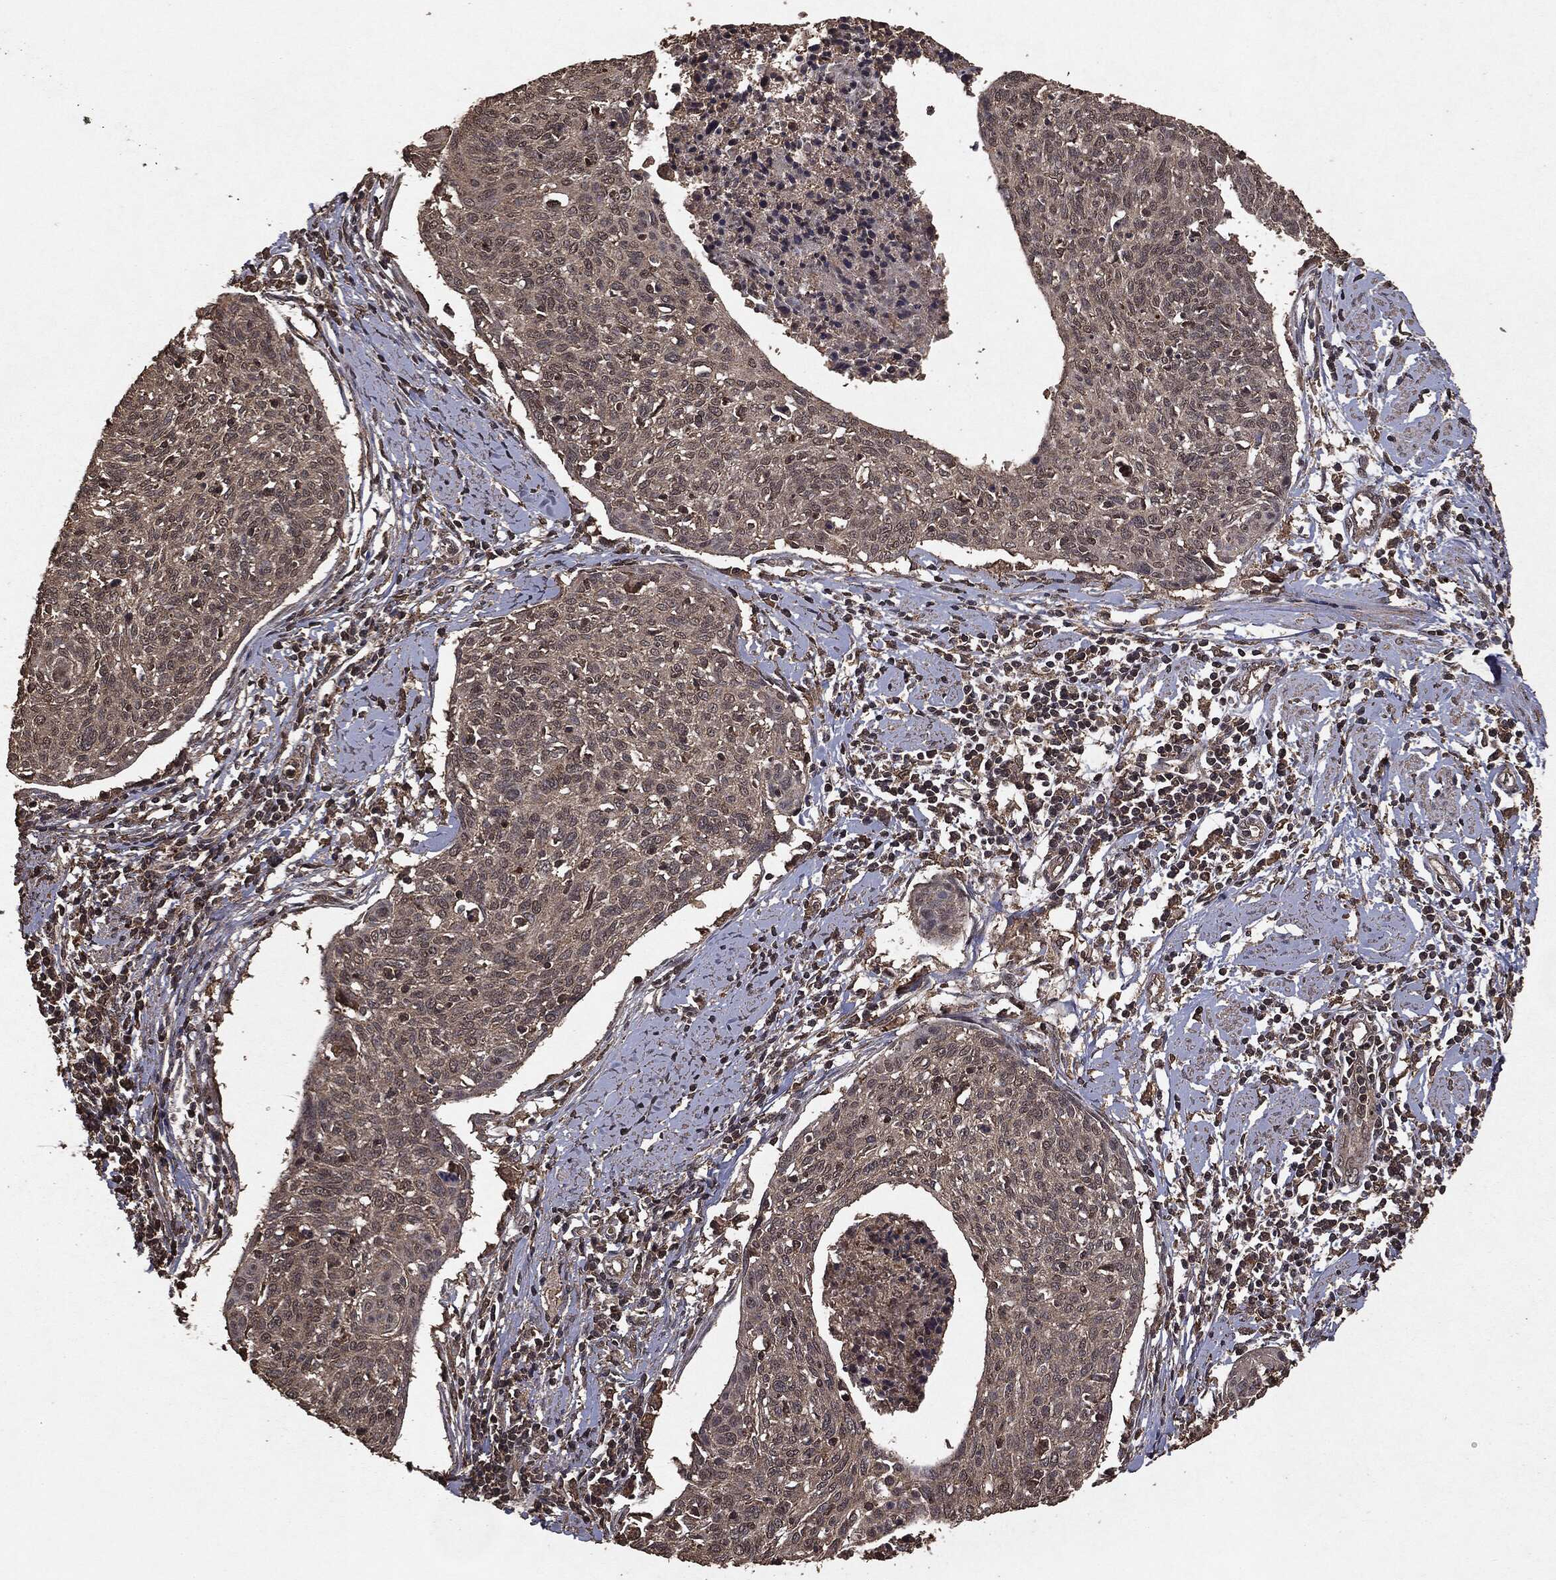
{"staining": {"intensity": "negative", "quantity": "none", "location": "none"}, "tissue": "cervical cancer", "cell_type": "Tumor cells", "image_type": "cancer", "snomed": [{"axis": "morphology", "description": "Squamous cell carcinoma, NOS"}, {"axis": "topography", "description": "Cervix"}], "caption": "Immunohistochemical staining of human cervical cancer demonstrates no significant expression in tumor cells. (Brightfield microscopy of DAB (3,3'-diaminobenzidine) IHC at high magnification).", "gene": "NME1", "patient": {"sex": "female", "age": 49}}